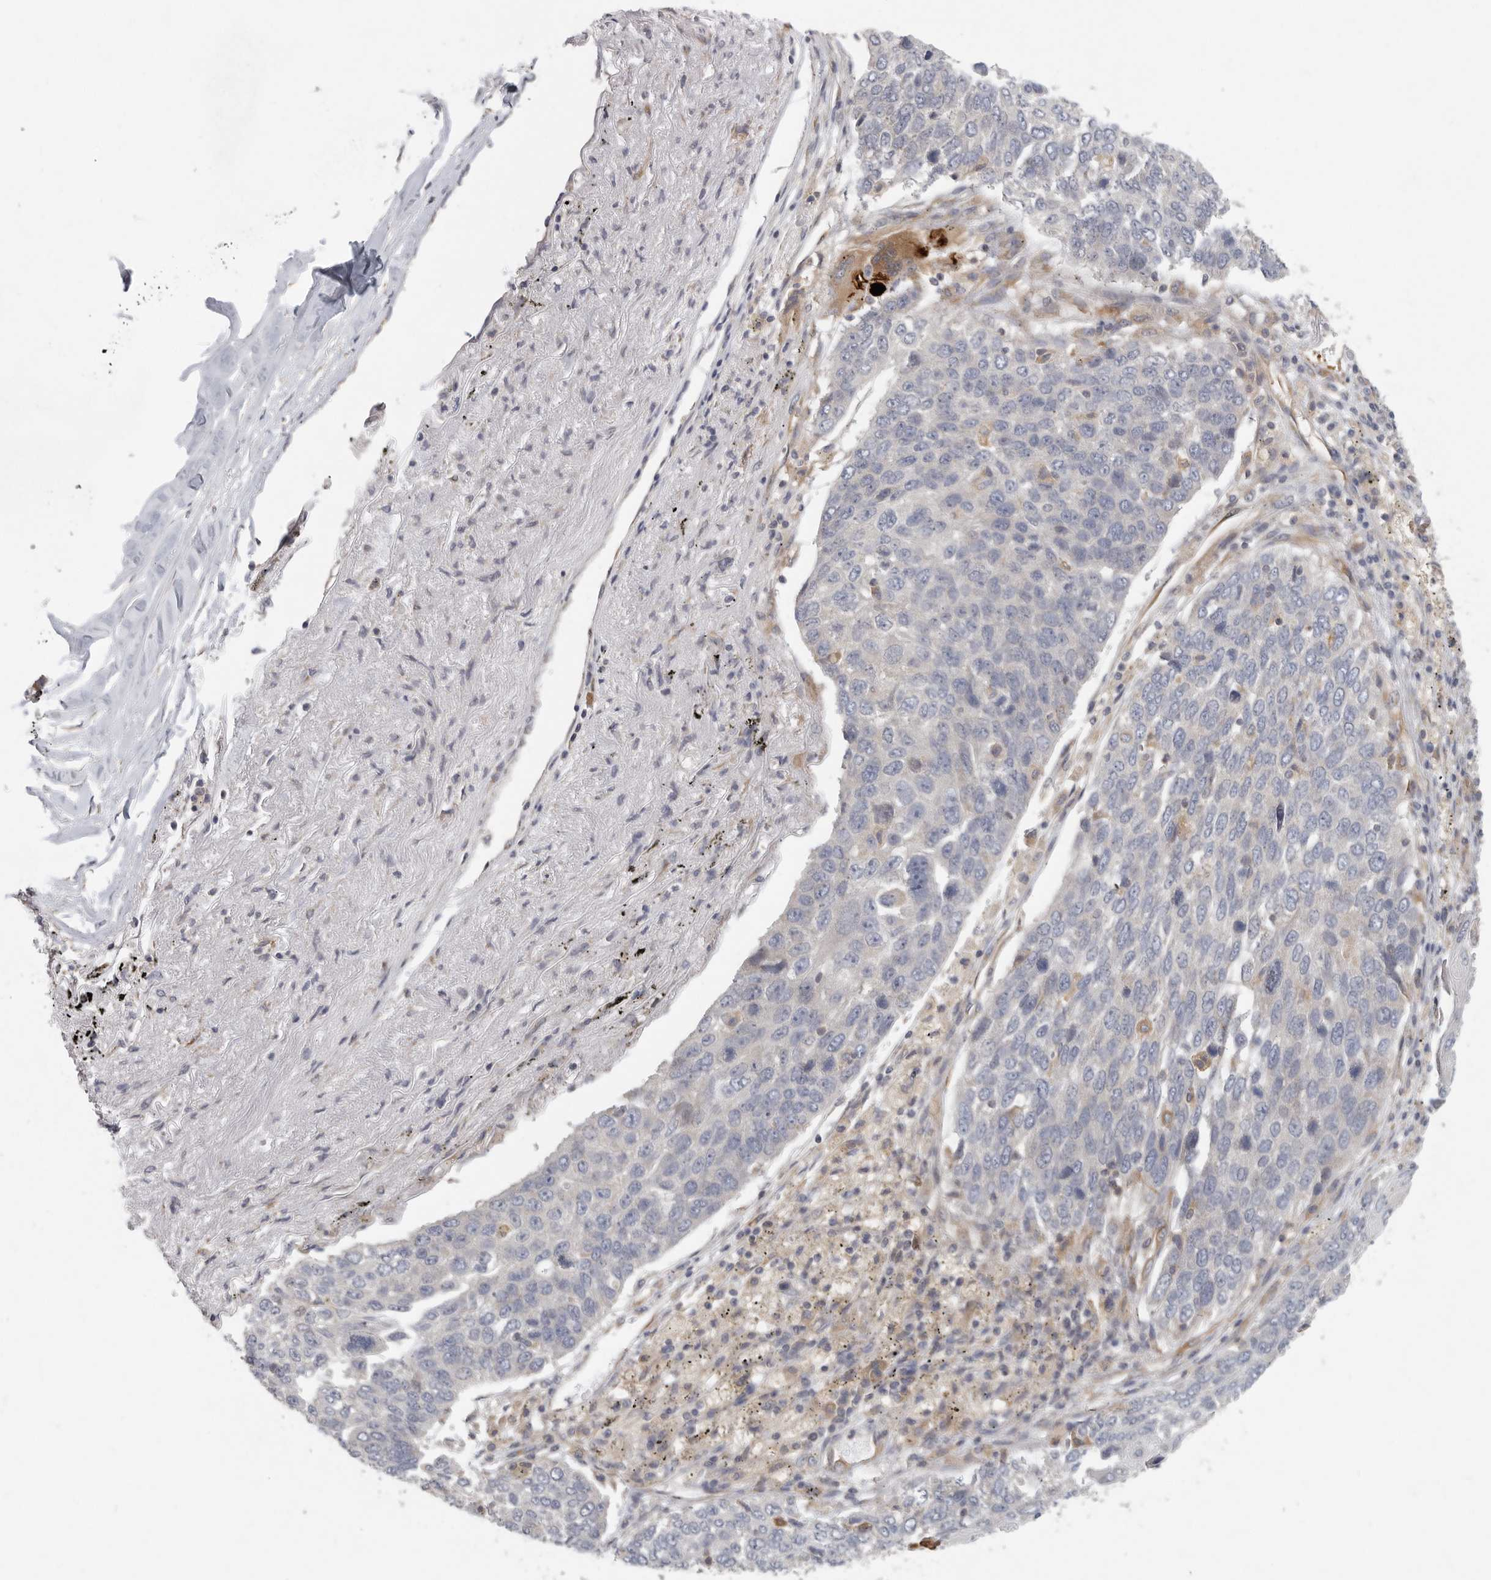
{"staining": {"intensity": "negative", "quantity": "none", "location": "none"}, "tissue": "lung cancer", "cell_type": "Tumor cells", "image_type": "cancer", "snomed": [{"axis": "morphology", "description": "Squamous cell carcinoma, NOS"}, {"axis": "topography", "description": "Lung"}], "caption": "Immunohistochemistry (IHC) of human lung cancer reveals no expression in tumor cells.", "gene": "BCAP29", "patient": {"sex": "male", "age": 66}}